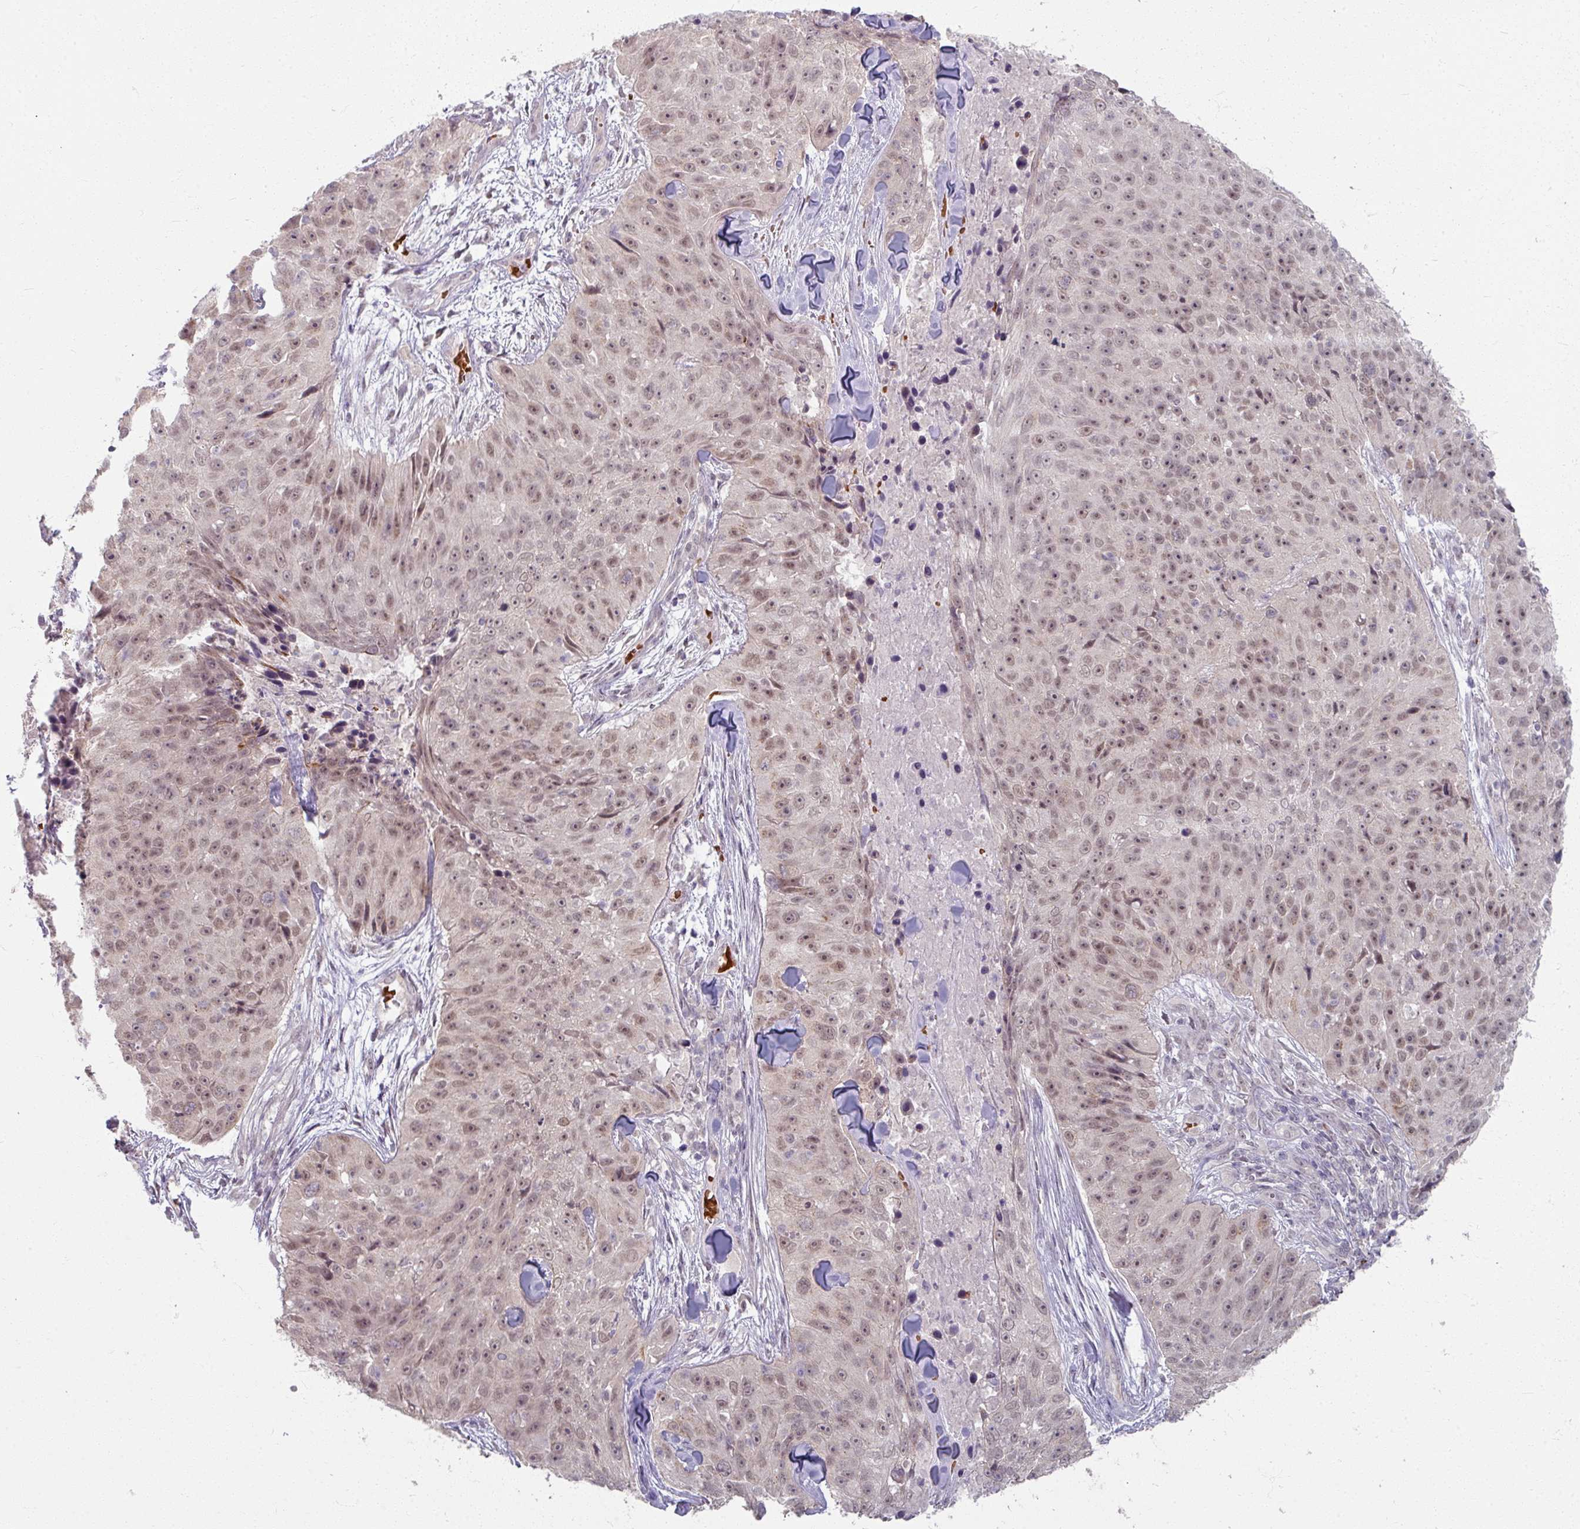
{"staining": {"intensity": "weak", "quantity": ">75%", "location": "nuclear"}, "tissue": "skin cancer", "cell_type": "Tumor cells", "image_type": "cancer", "snomed": [{"axis": "morphology", "description": "Squamous cell carcinoma, NOS"}, {"axis": "topography", "description": "Skin"}], "caption": "IHC micrograph of neoplastic tissue: human squamous cell carcinoma (skin) stained using IHC shows low levels of weak protein expression localized specifically in the nuclear of tumor cells, appearing as a nuclear brown color.", "gene": "KMT5C", "patient": {"sex": "female", "age": 87}}